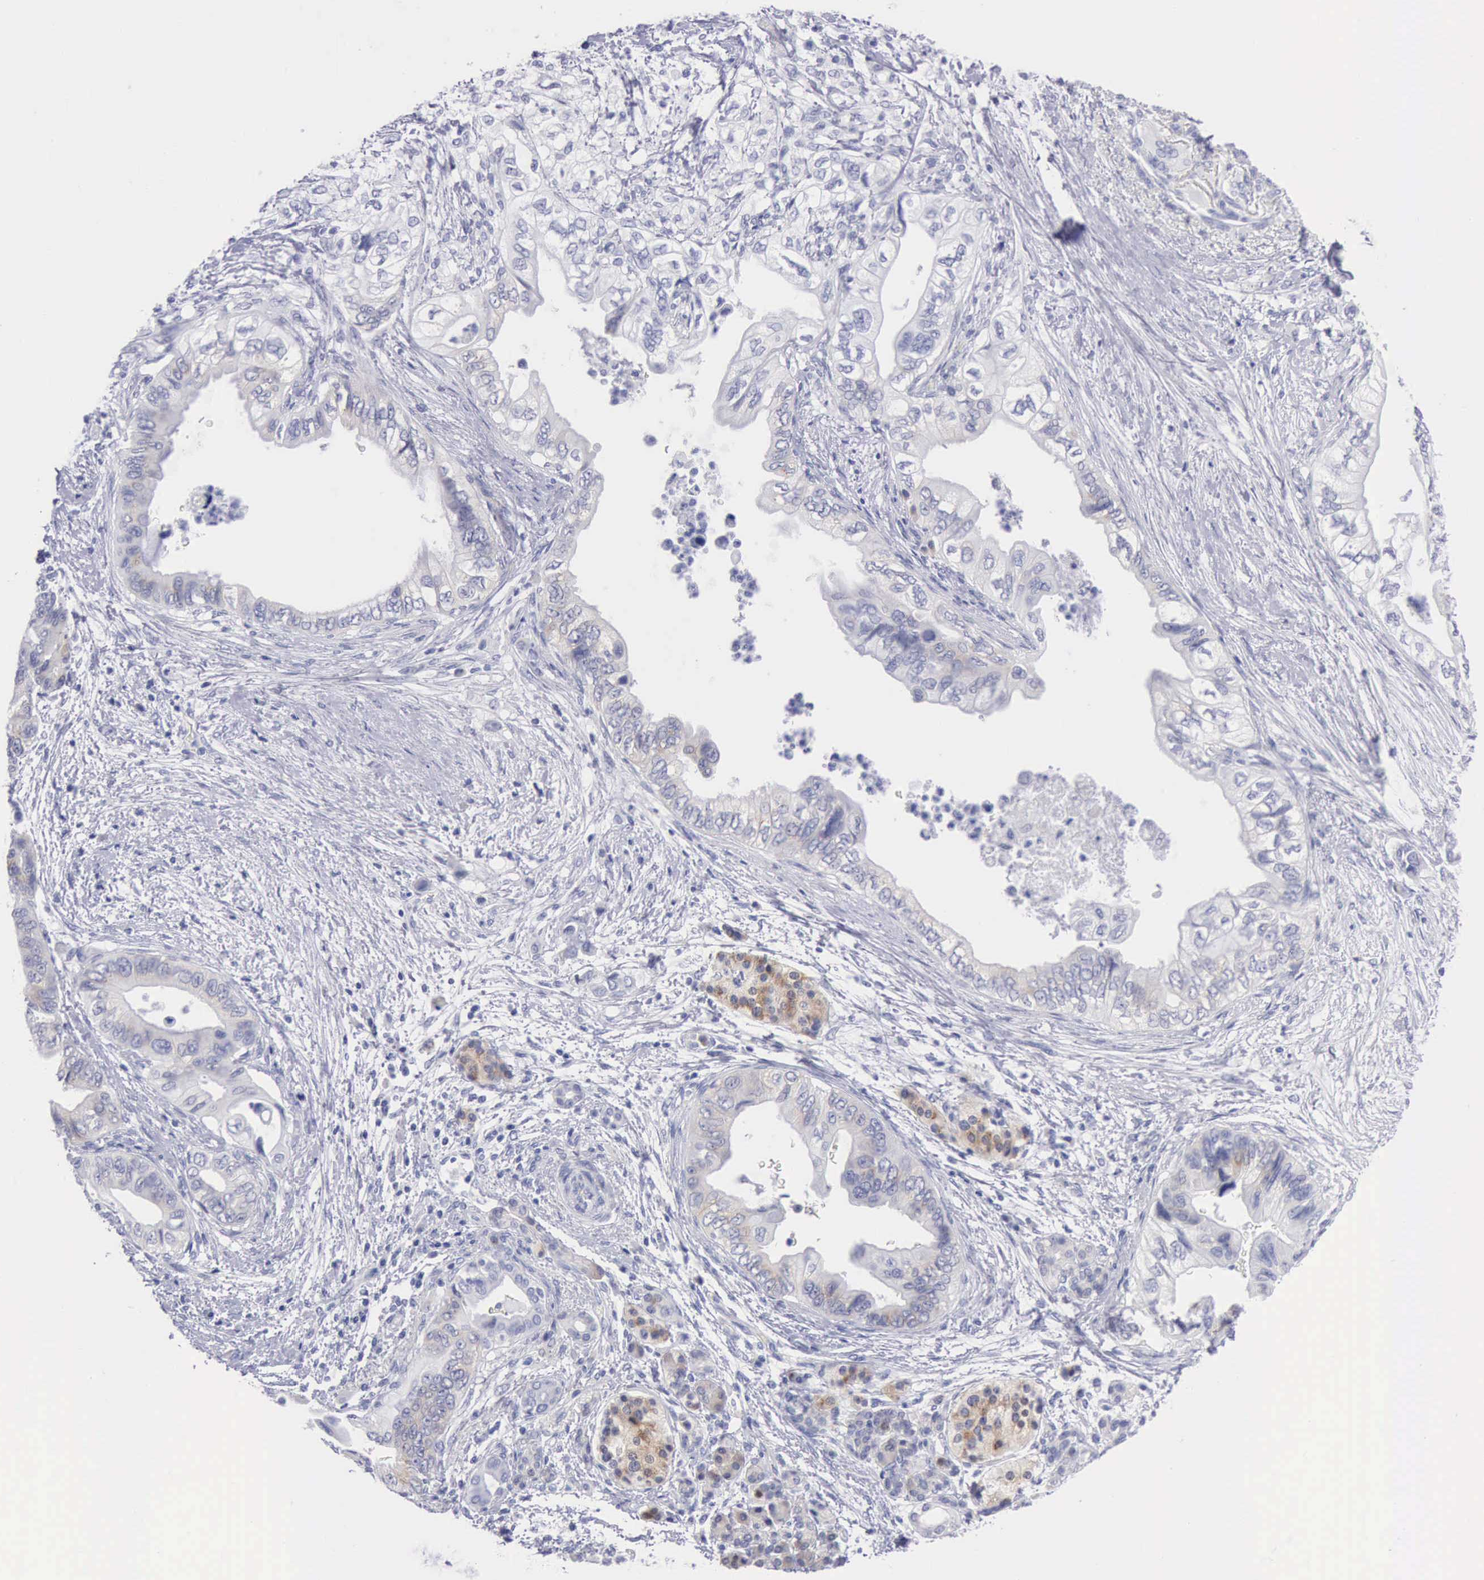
{"staining": {"intensity": "weak", "quantity": "<25%", "location": "cytoplasmic/membranous"}, "tissue": "pancreatic cancer", "cell_type": "Tumor cells", "image_type": "cancer", "snomed": [{"axis": "morphology", "description": "Adenocarcinoma, NOS"}, {"axis": "topography", "description": "Pancreas"}], "caption": "IHC image of human pancreatic cancer stained for a protein (brown), which demonstrates no positivity in tumor cells.", "gene": "ANGEL1", "patient": {"sex": "female", "age": 66}}